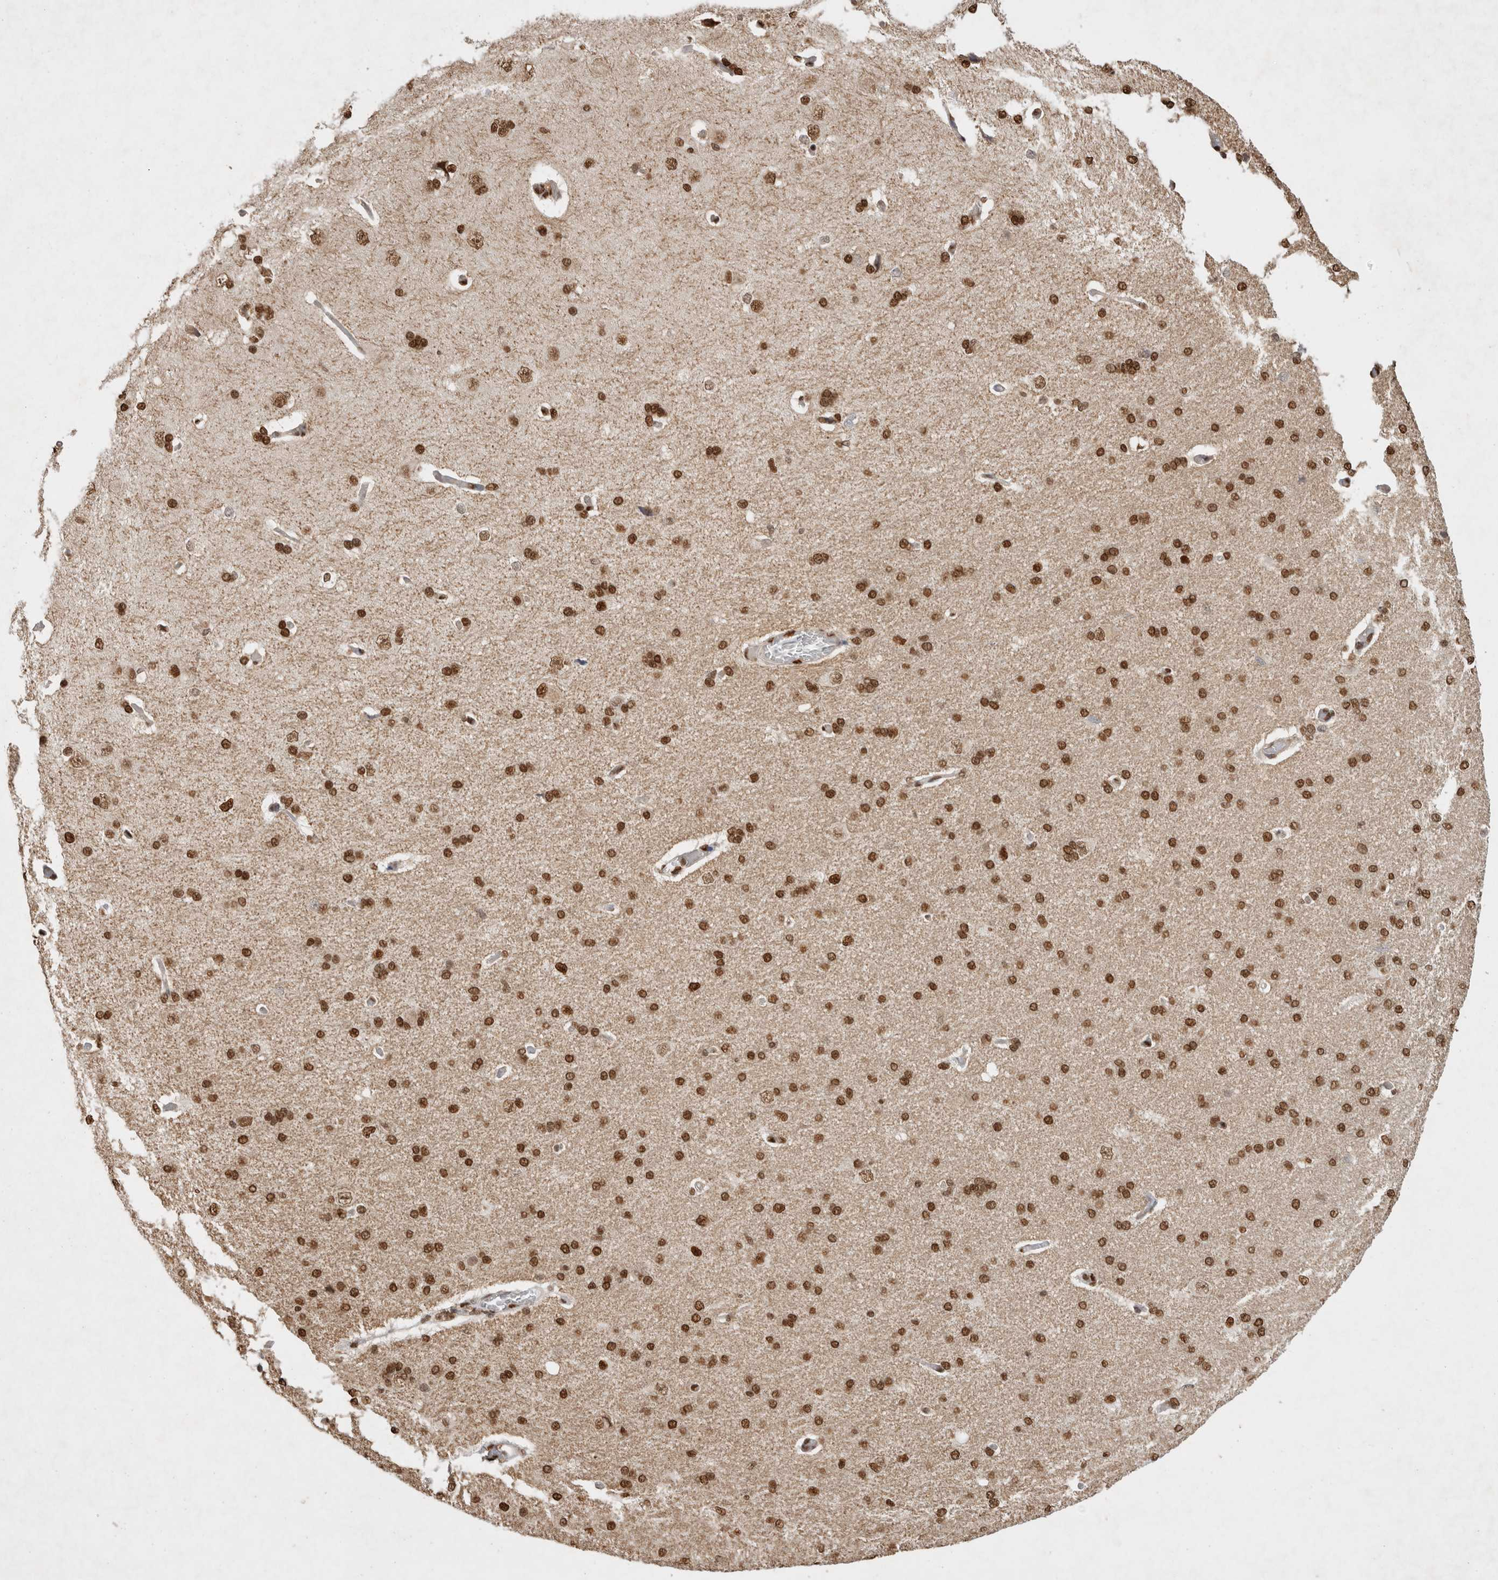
{"staining": {"intensity": "moderate", "quantity": "25%-75%", "location": "nuclear"}, "tissue": "cerebral cortex", "cell_type": "Endothelial cells", "image_type": "normal", "snomed": [{"axis": "morphology", "description": "Normal tissue, NOS"}, {"axis": "topography", "description": "Cerebral cortex"}], "caption": "Protein expression analysis of benign cerebral cortex displays moderate nuclear expression in approximately 25%-75% of endothelial cells. Nuclei are stained in blue.", "gene": "HDGF", "patient": {"sex": "male", "age": 62}}